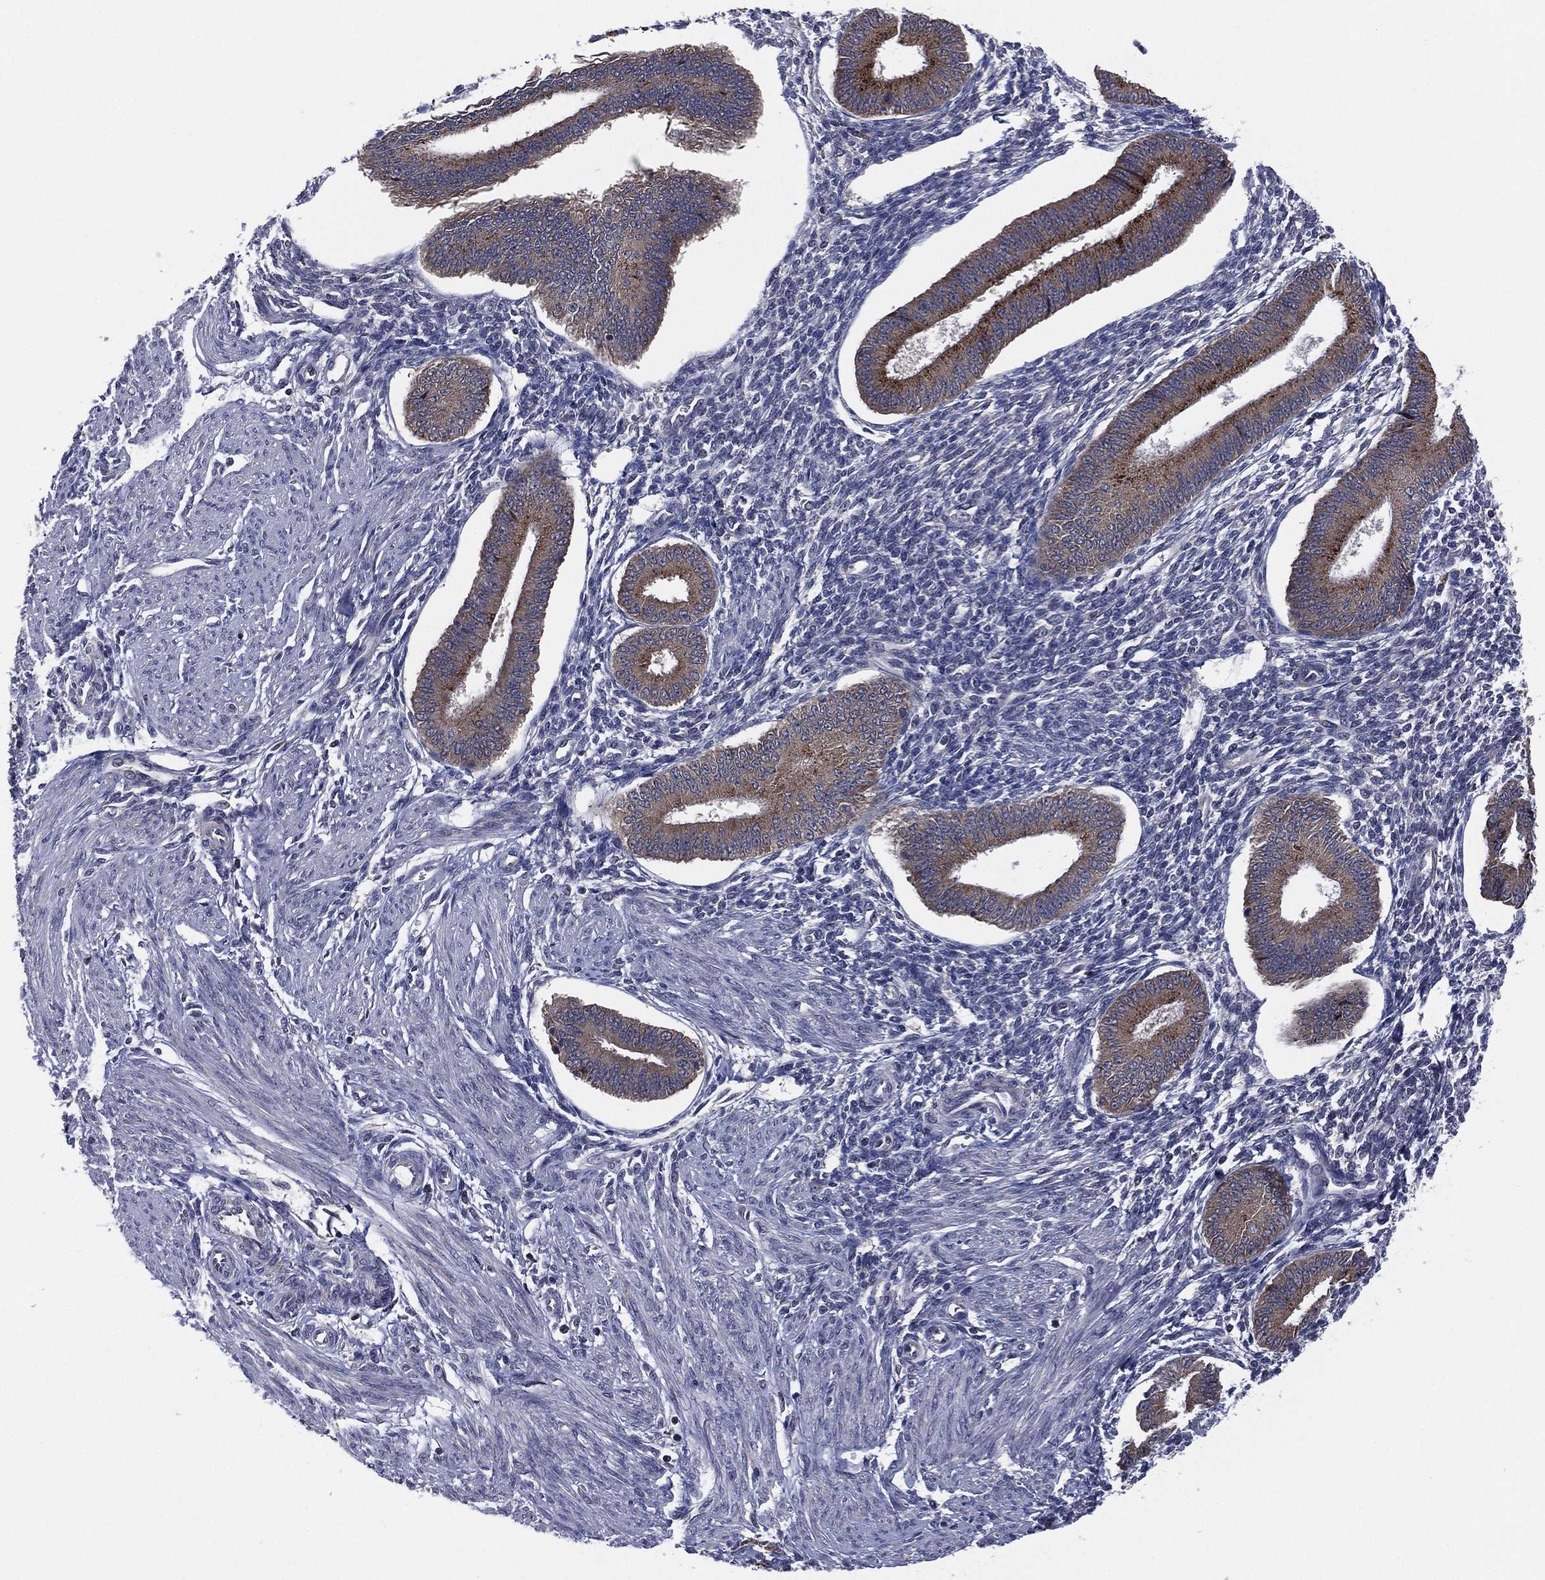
{"staining": {"intensity": "negative", "quantity": "none", "location": "none"}, "tissue": "endometrium", "cell_type": "Cells in endometrial stroma", "image_type": "normal", "snomed": [{"axis": "morphology", "description": "Normal tissue, NOS"}, {"axis": "topography", "description": "Endometrium"}], "caption": "High power microscopy histopathology image of an IHC micrograph of benign endometrium, revealing no significant positivity in cells in endometrial stroma.", "gene": "SELENOO", "patient": {"sex": "female", "age": 39}}